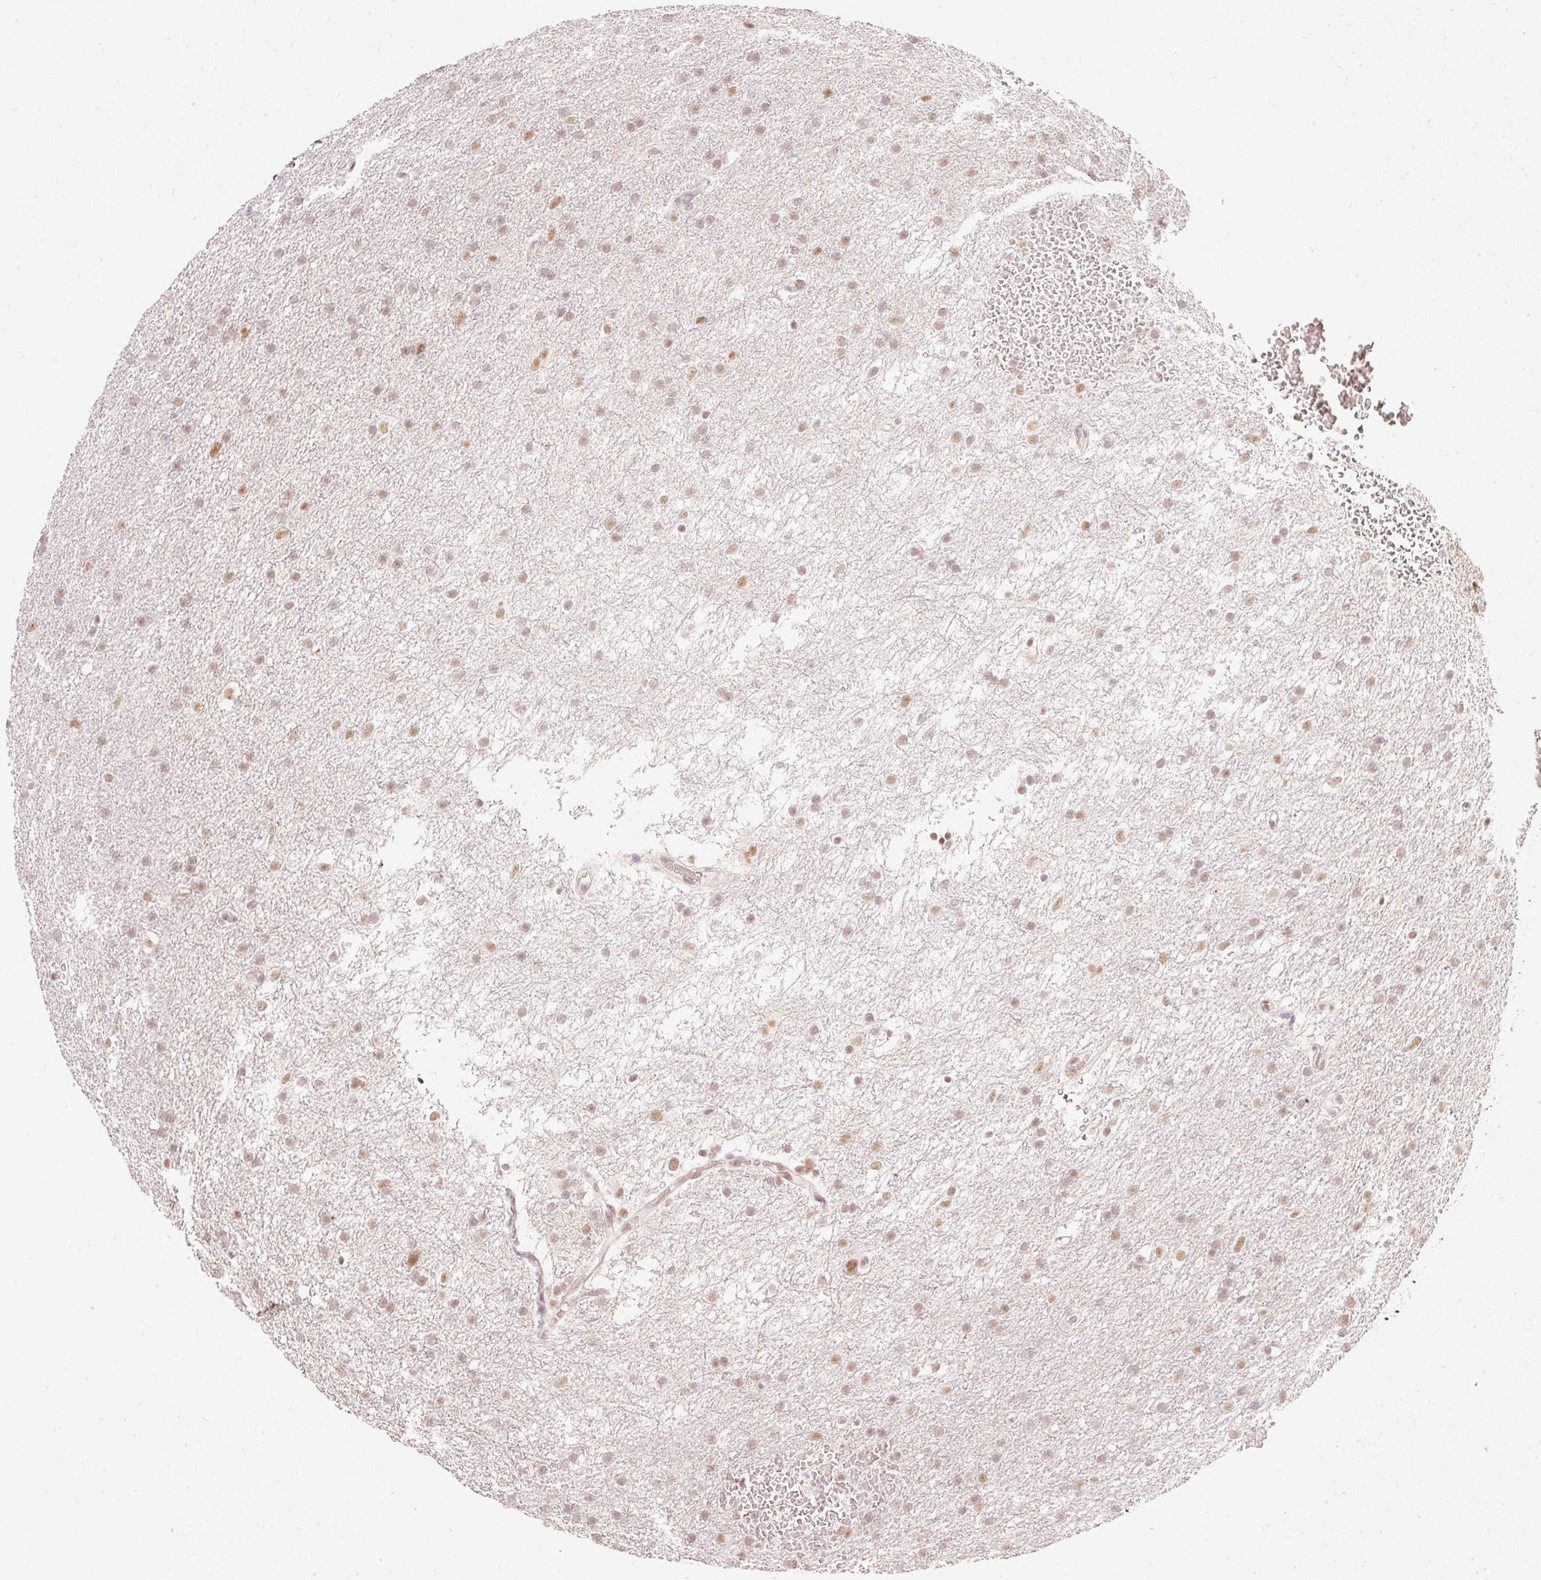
{"staining": {"intensity": "weak", "quantity": ">75%", "location": "nuclear"}, "tissue": "glioma", "cell_type": "Tumor cells", "image_type": "cancer", "snomed": [{"axis": "morphology", "description": "Glioma, malignant, High grade"}, {"axis": "topography", "description": "Cerebral cortex"}], "caption": "Malignant high-grade glioma stained for a protein reveals weak nuclear positivity in tumor cells. Using DAB (brown) and hematoxylin (blue) stains, captured at high magnification using brightfield microscopy.", "gene": "PPP1R10", "patient": {"sex": "female", "age": 36}}